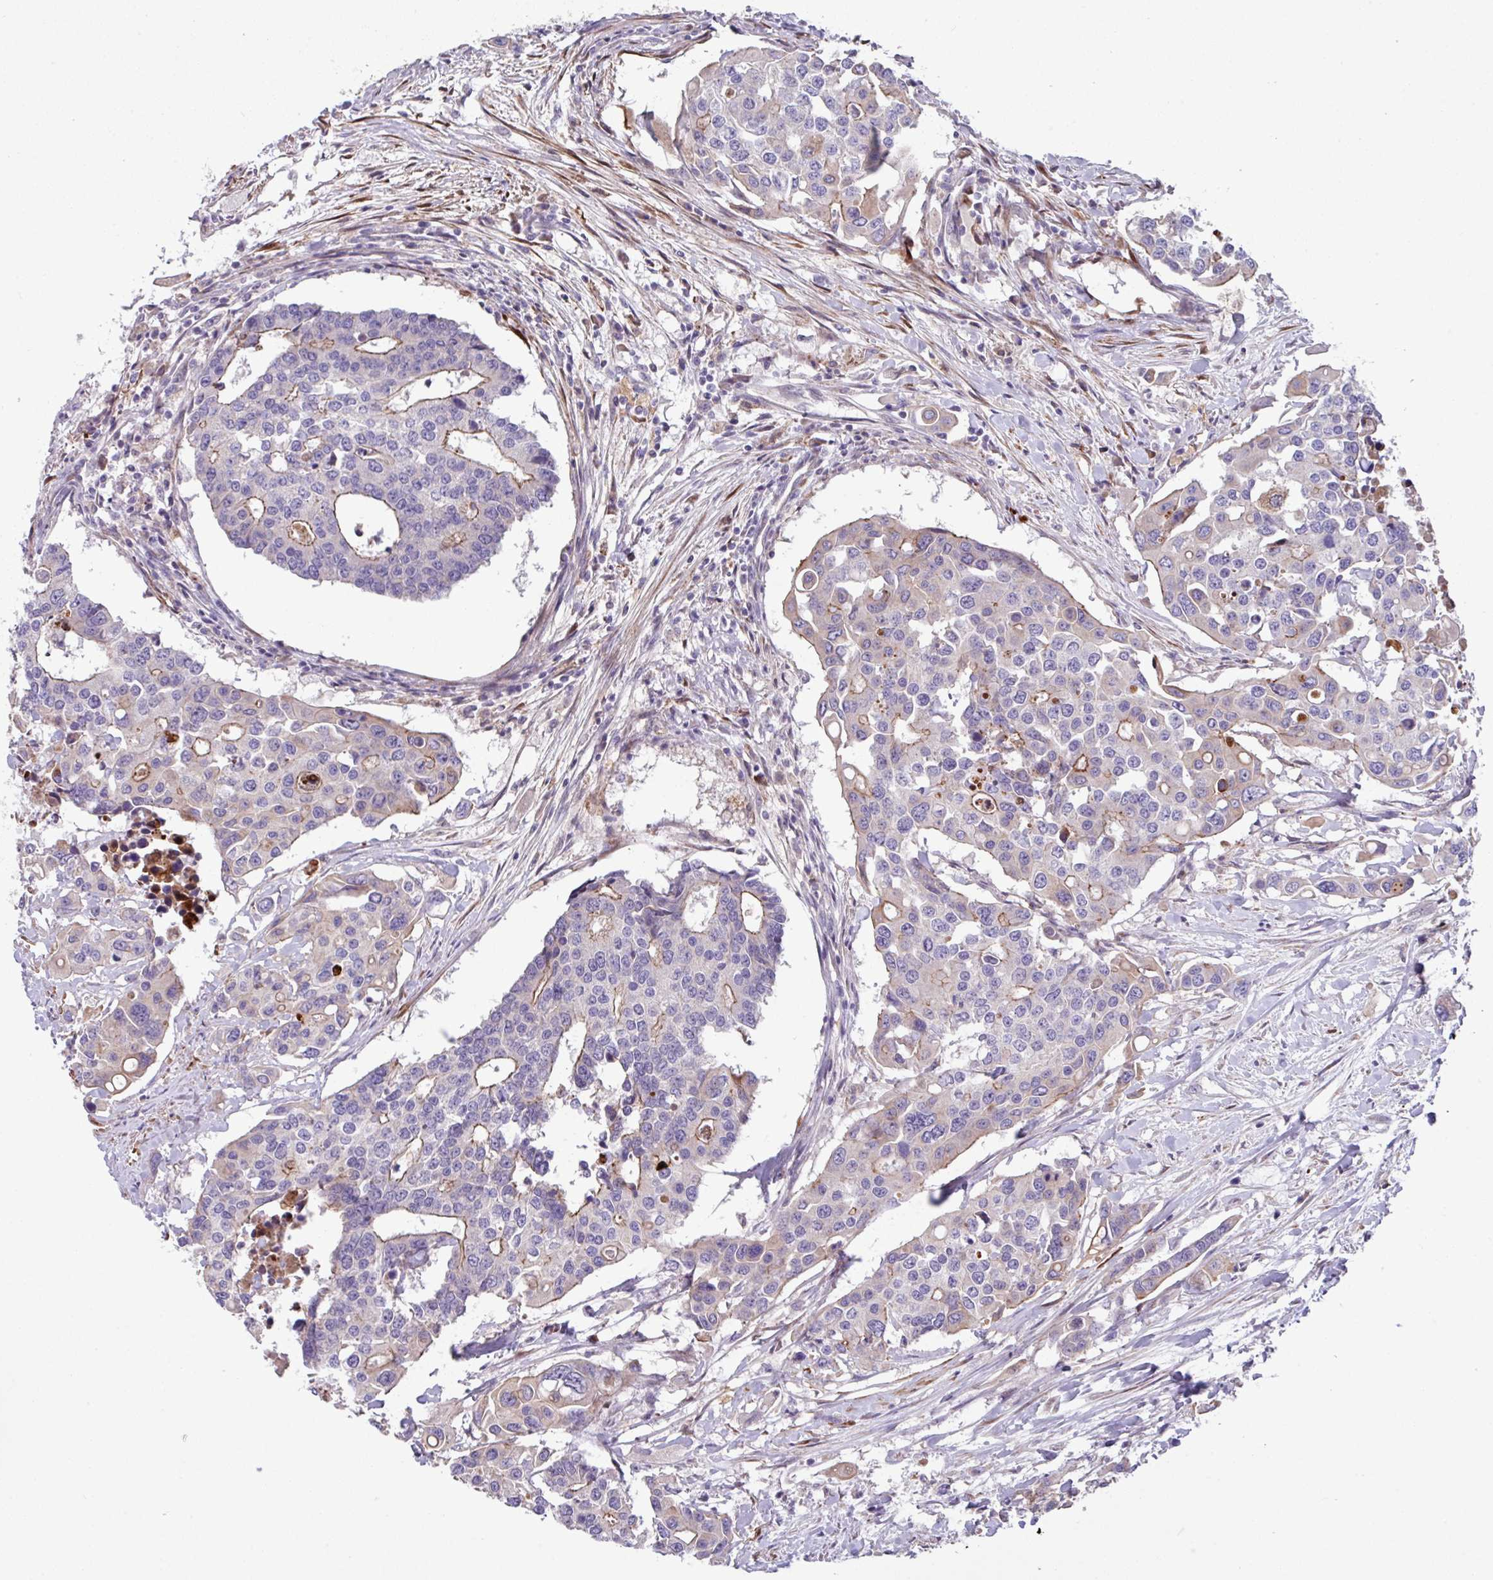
{"staining": {"intensity": "weak", "quantity": "<25%", "location": "cytoplasmic/membranous"}, "tissue": "colorectal cancer", "cell_type": "Tumor cells", "image_type": "cancer", "snomed": [{"axis": "morphology", "description": "Adenocarcinoma, NOS"}, {"axis": "topography", "description": "Colon"}], "caption": "IHC micrograph of neoplastic tissue: human colorectal cancer stained with DAB reveals no significant protein positivity in tumor cells.", "gene": "IQCJ", "patient": {"sex": "male", "age": 77}}